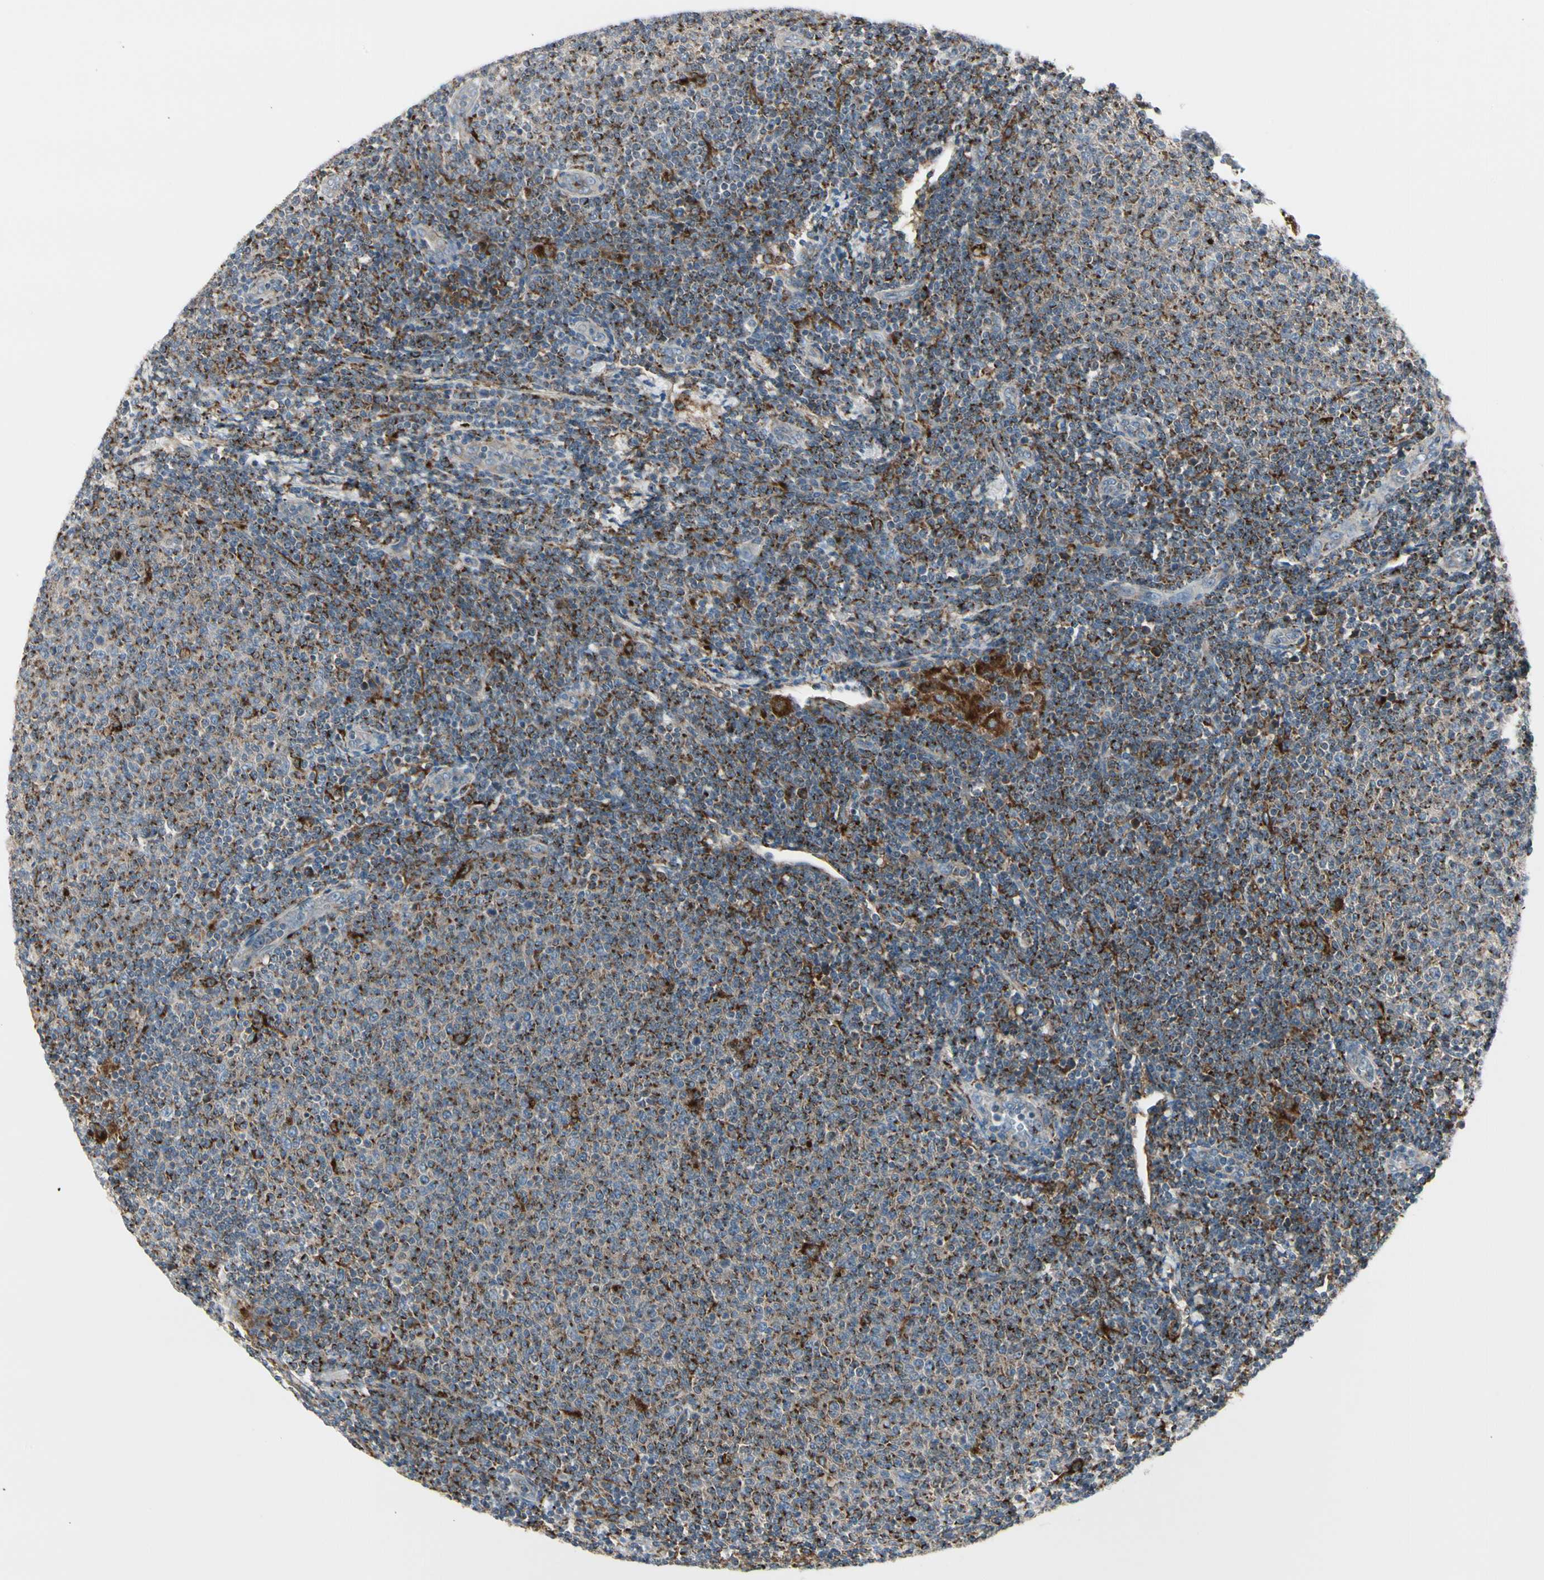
{"staining": {"intensity": "strong", "quantity": ">75%", "location": "cytoplasmic/membranous"}, "tissue": "lymphoma", "cell_type": "Tumor cells", "image_type": "cancer", "snomed": [{"axis": "morphology", "description": "Malignant lymphoma, non-Hodgkin's type, Low grade"}, {"axis": "topography", "description": "Lymph node"}], "caption": "Immunohistochemical staining of human malignant lymphoma, non-Hodgkin's type (low-grade) exhibits high levels of strong cytoplasmic/membranous protein expression in approximately >75% of tumor cells. Using DAB (3,3'-diaminobenzidine) (brown) and hematoxylin (blue) stains, captured at high magnification using brightfield microscopy.", "gene": "ATP6V1B2", "patient": {"sex": "male", "age": 66}}